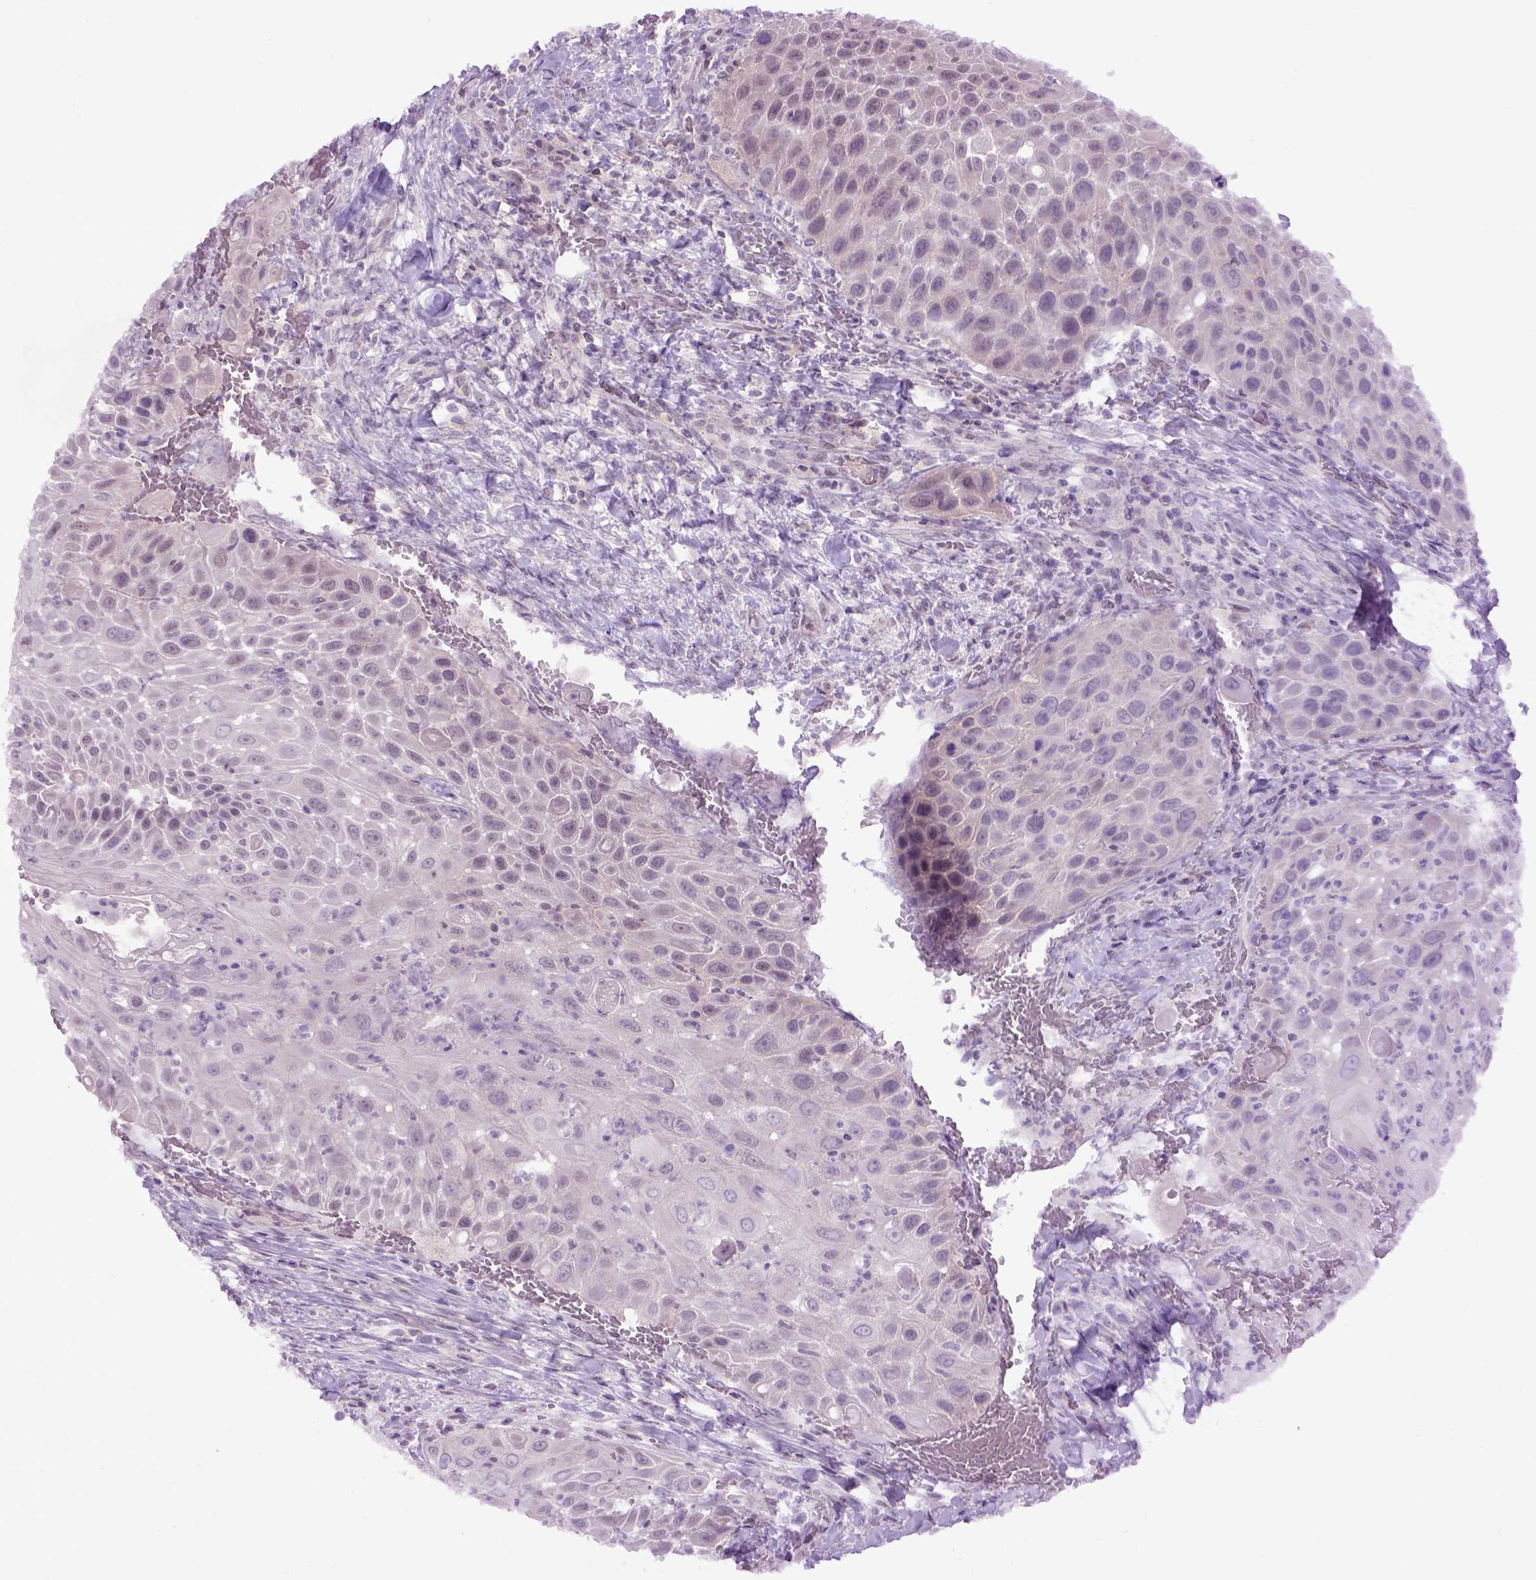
{"staining": {"intensity": "negative", "quantity": "none", "location": "none"}, "tissue": "head and neck cancer", "cell_type": "Tumor cells", "image_type": "cancer", "snomed": [{"axis": "morphology", "description": "Squamous cell carcinoma, NOS"}, {"axis": "topography", "description": "Head-Neck"}], "caption": "Image shows no protein expression in tumor cells of head and neck cancer (squamous cell carcinoma) tissue.", "gene": "EMILIN3", "patient": {"sex": "male", "age": 69}}